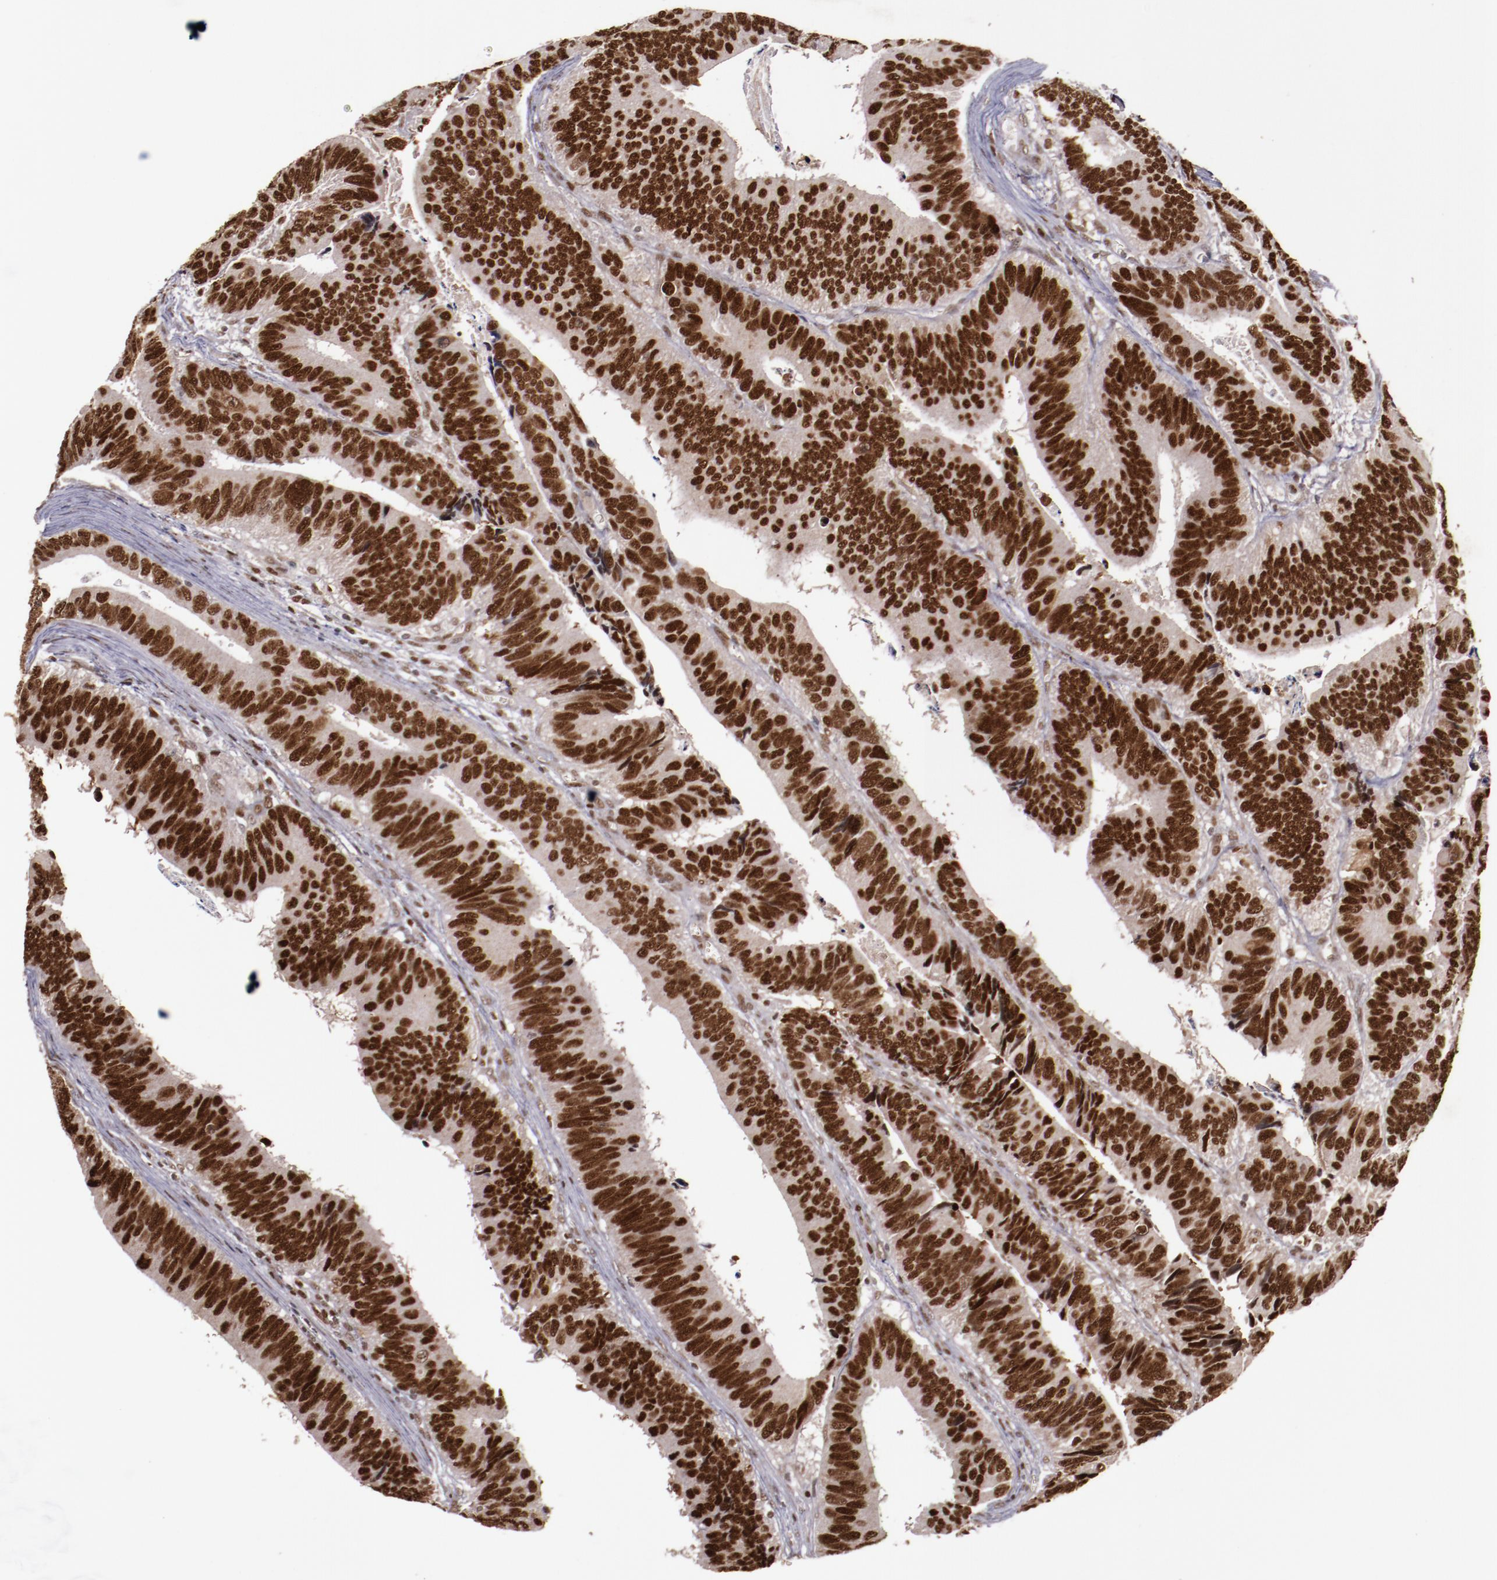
{"staining": {"intensity": "strong", "quantity": ">75%", "location": "nuclear"}, "tissue": "colorectal cancer", "cell_type": "Tumor cells", "image_type": "cancer", "snomed": [{"axis": "morphology", "description": "Adenocarcinoma, NOS"}, {"axis": "topography", "description": "Colon"}], "caption": "Human adenocarcinoma (colorectal) stained with a brown dye reveals strong nuclear positive staining in about >75% of tumor cells.", "gene": "CHEK2", "patient": {"sex": "male", "age": 72}}